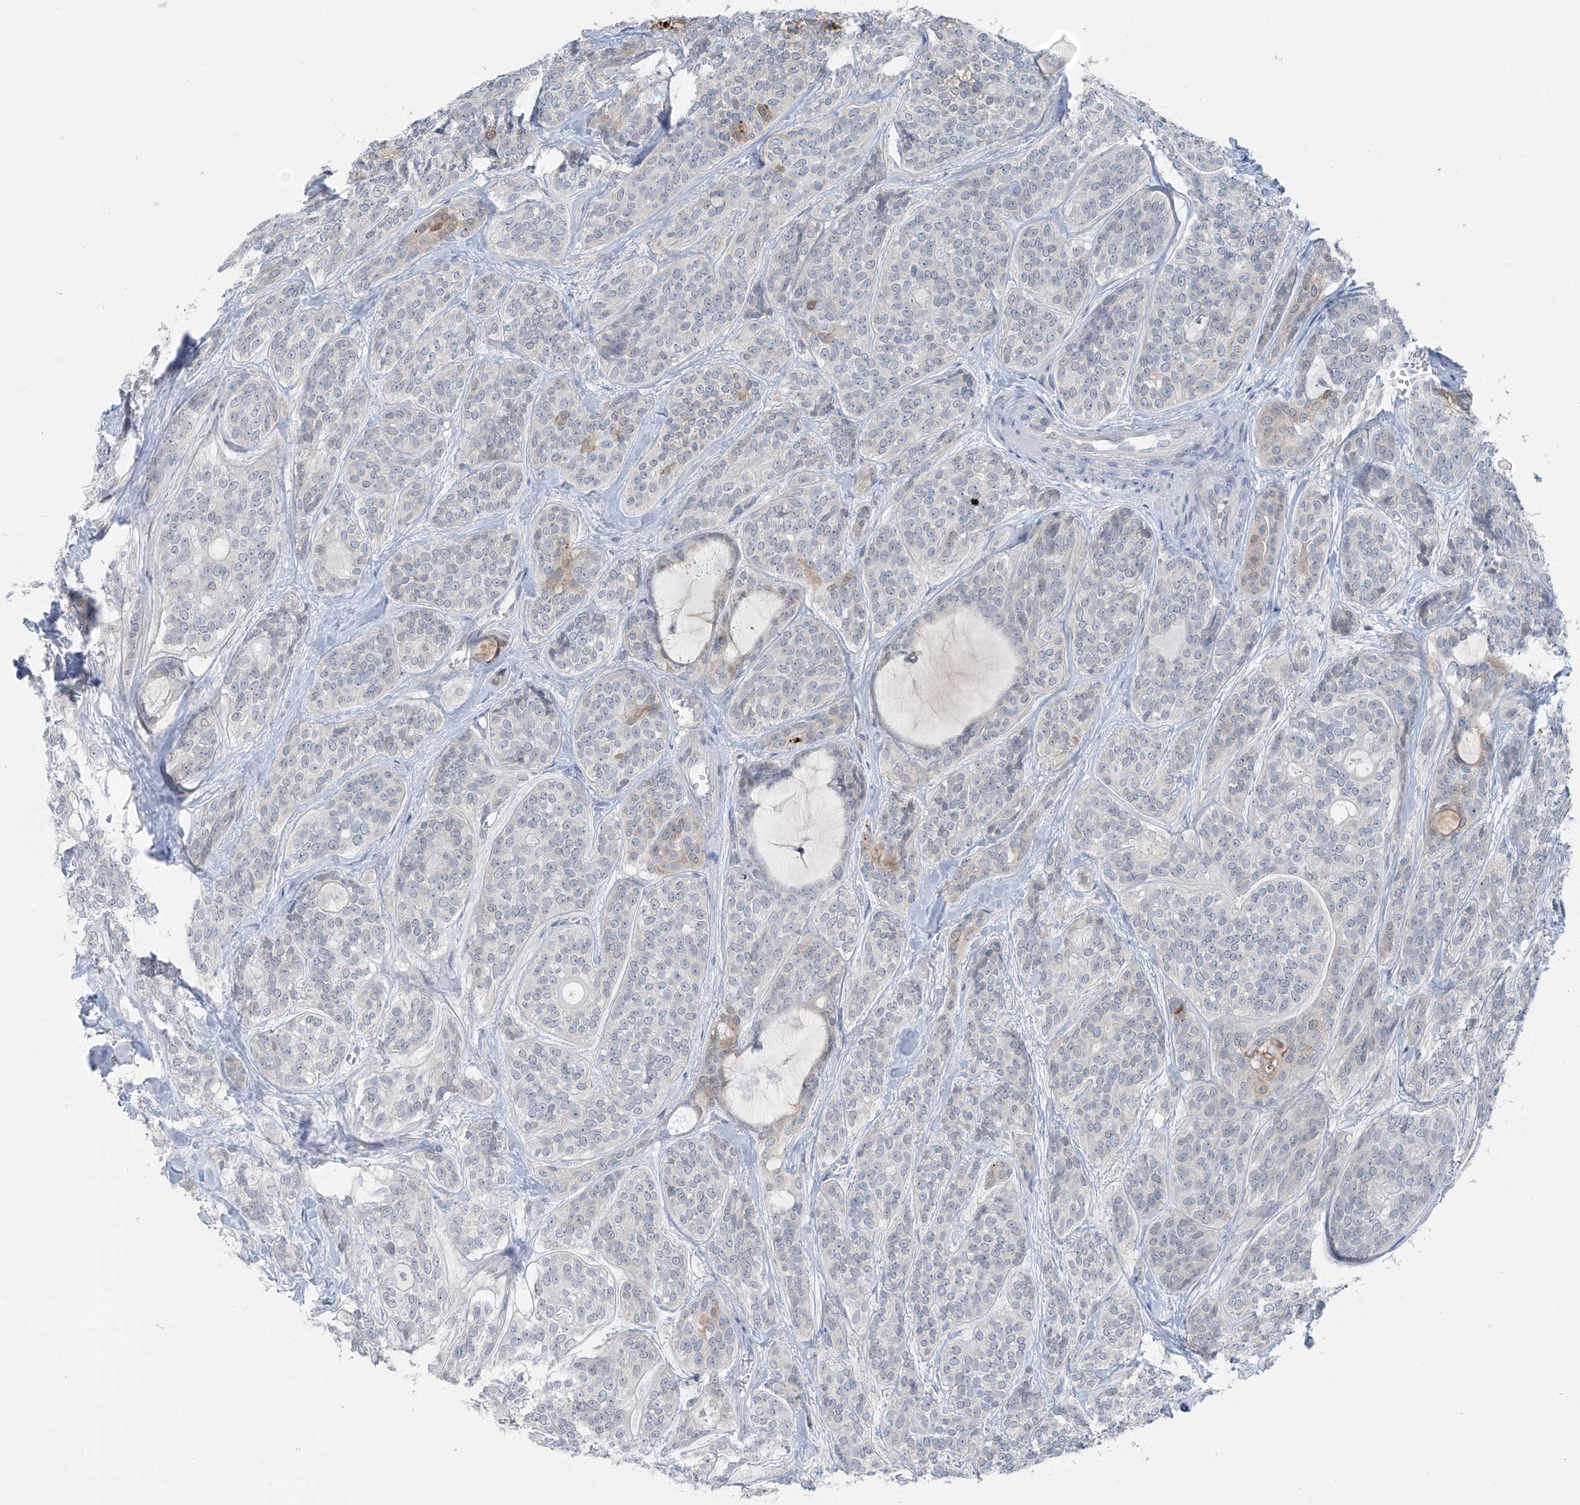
{"staining": {"intensity": "negative", "quantity": "none", "location": "none"}, "tissue": "head and neck cancer", "cell_type": "Tumor cells", "image_type": "cancer", "snomed": [{"axis": "morphology", "description": "Adenocarcinoma, NOS"}, {"axis": "topography", "description": "Head-Neck"}], "caption": "An image of head and neck cancer stained for a protein demonstrates no brown staining in tumor cells.", "gene": "ZNF793", "patient": {"sex": "male", "age": 66}}